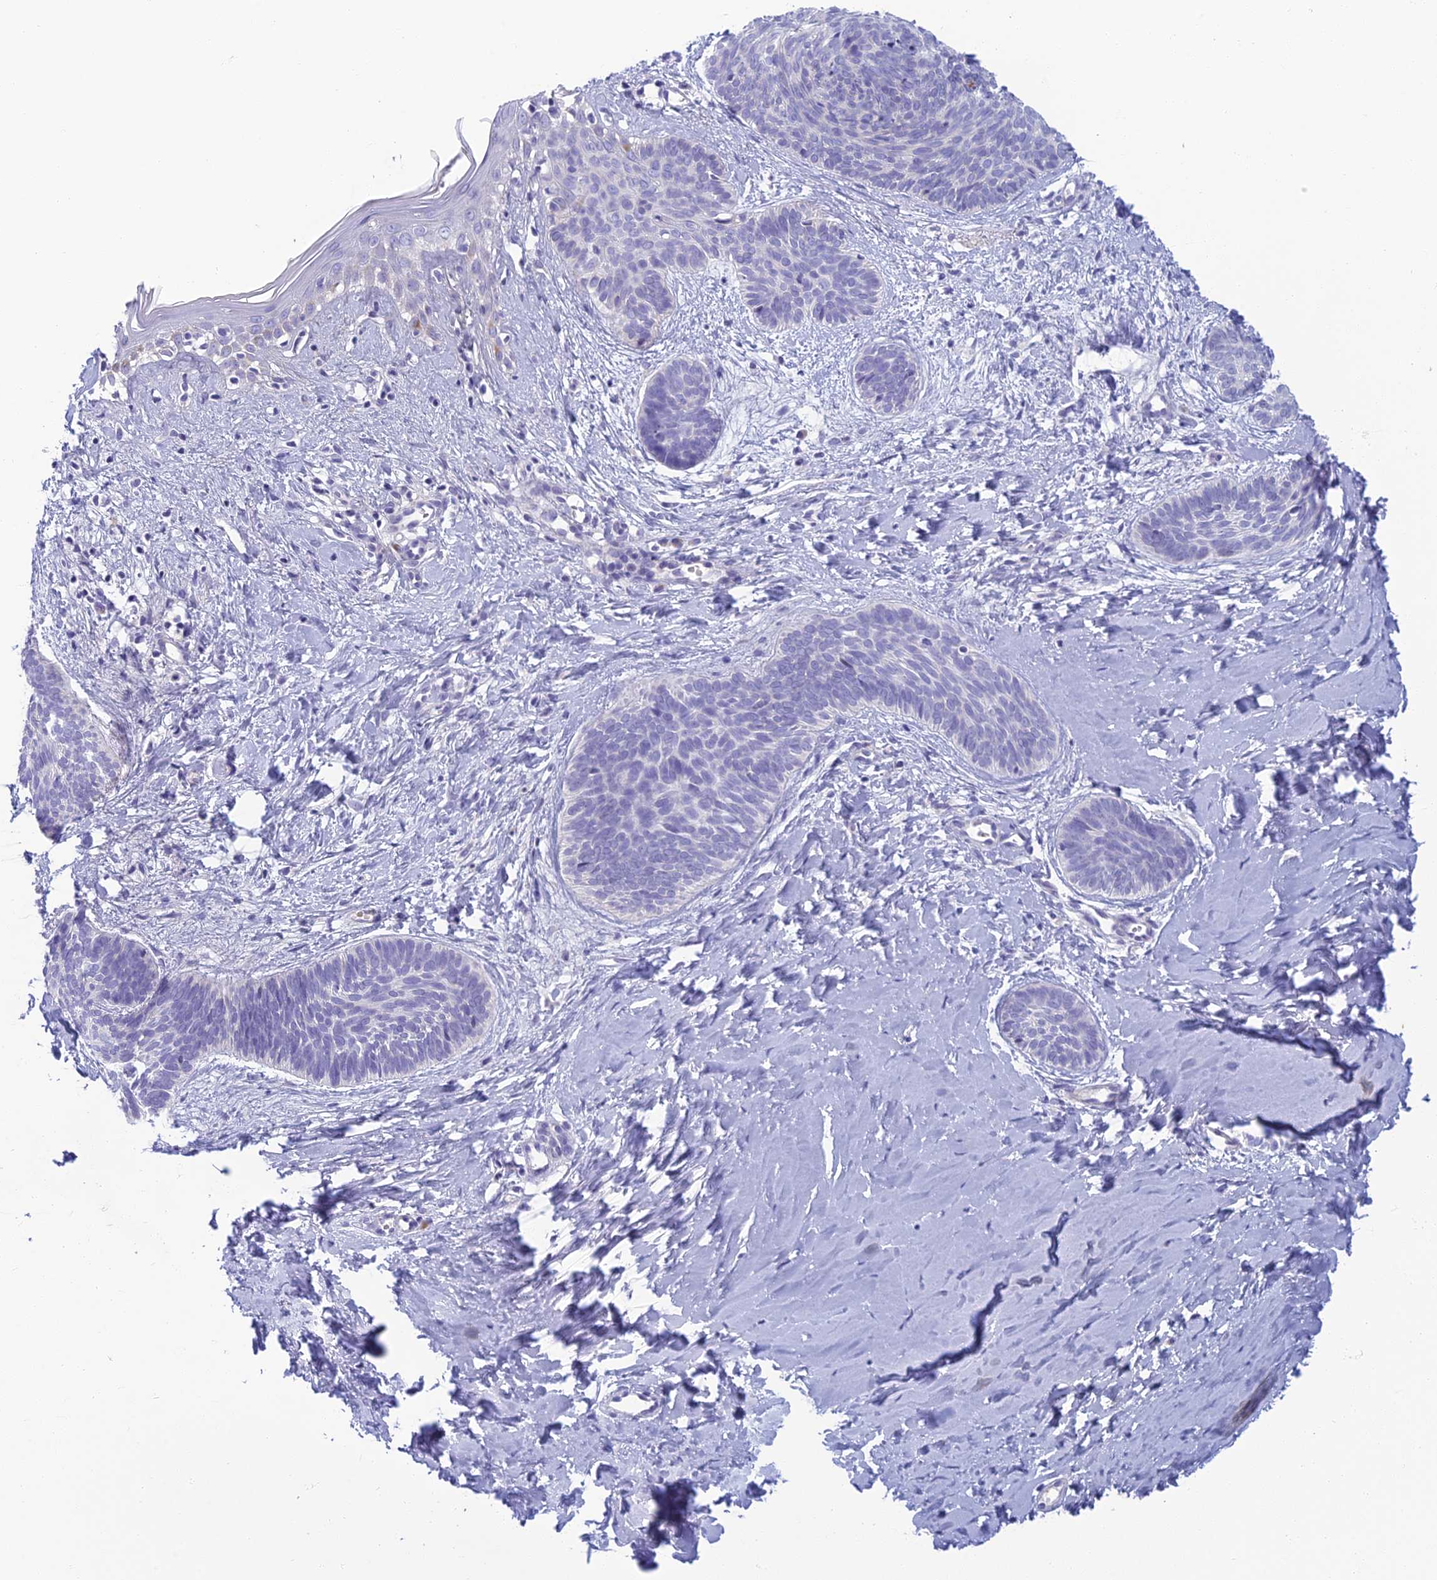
{"staining": {"intensity": "negative", "quantity": "none", "location": "none"}, "tissue": "skin cancer", "cell_type": "Tumor cells", "image_type": "cancer", "snomed": [{"axis": "morphology", "description": "Basal cell carcinoma"}, {"axis": "topography", "description": "Skin"}], "caption": "Protein analysis of basal cell carcinoma (skin) demonstrates no significant staining in tumor cells.", "gene": "SLC25A41", "patient": {"sex": "female", "age": 81}}